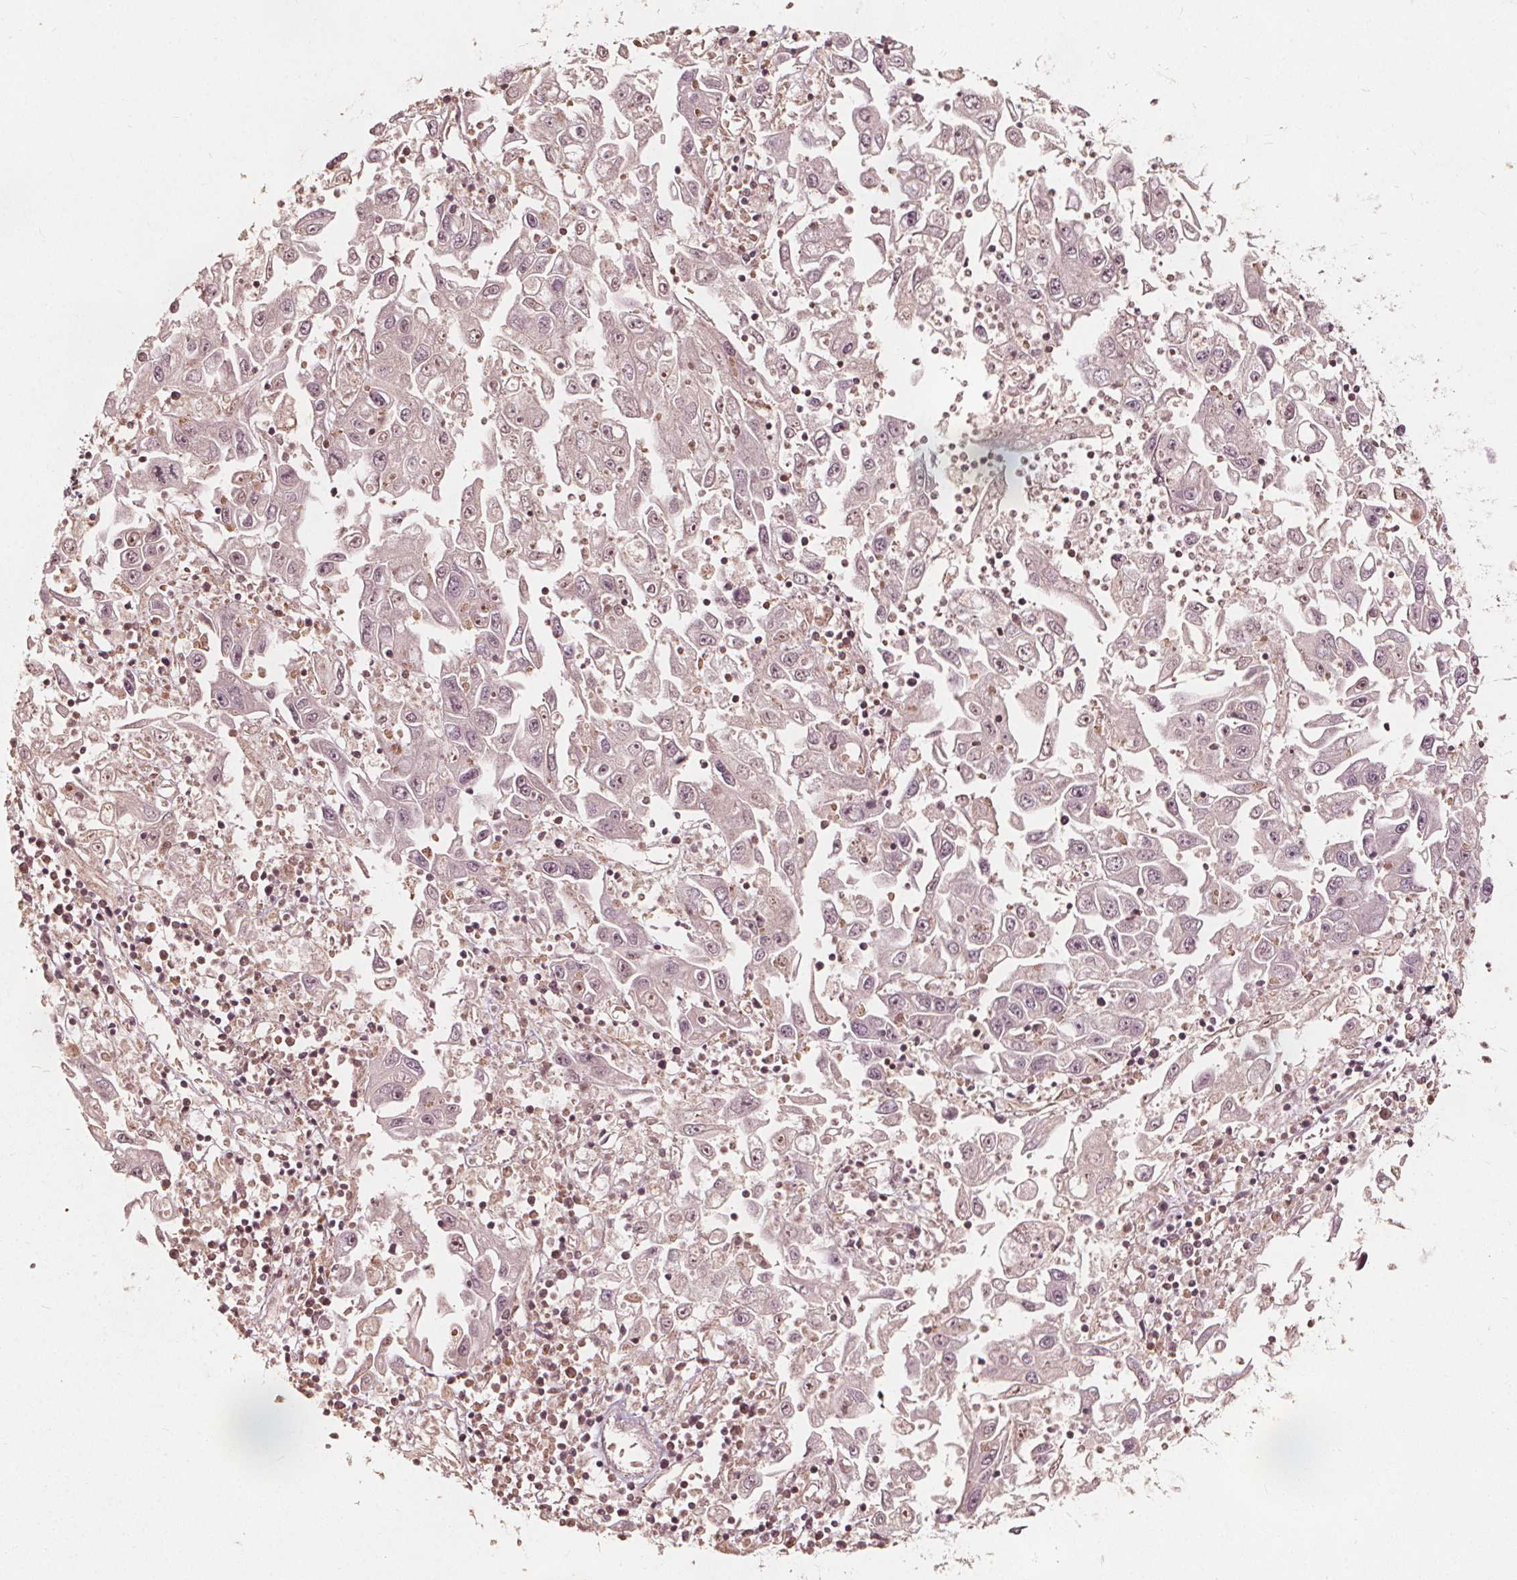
{"staining": {"intensity": "negative", "quantity": "none", "location": "none"}, "tissue": "endometrial cancer", "cell_type": "Tumor cells", "image_type": "cancer", "snomed": [{"axis": "morphology", "description": "Adenocarcinoma, NOS"}, {"axis": "topography", "description": "Uterus"}], "caption": "Human endometrial cancer (adenocarcinoma) stained for a protein using IHC displays no staining in tumor cells.", "gene": "AIP", "patient": {"sex": "female", "age": 62}}